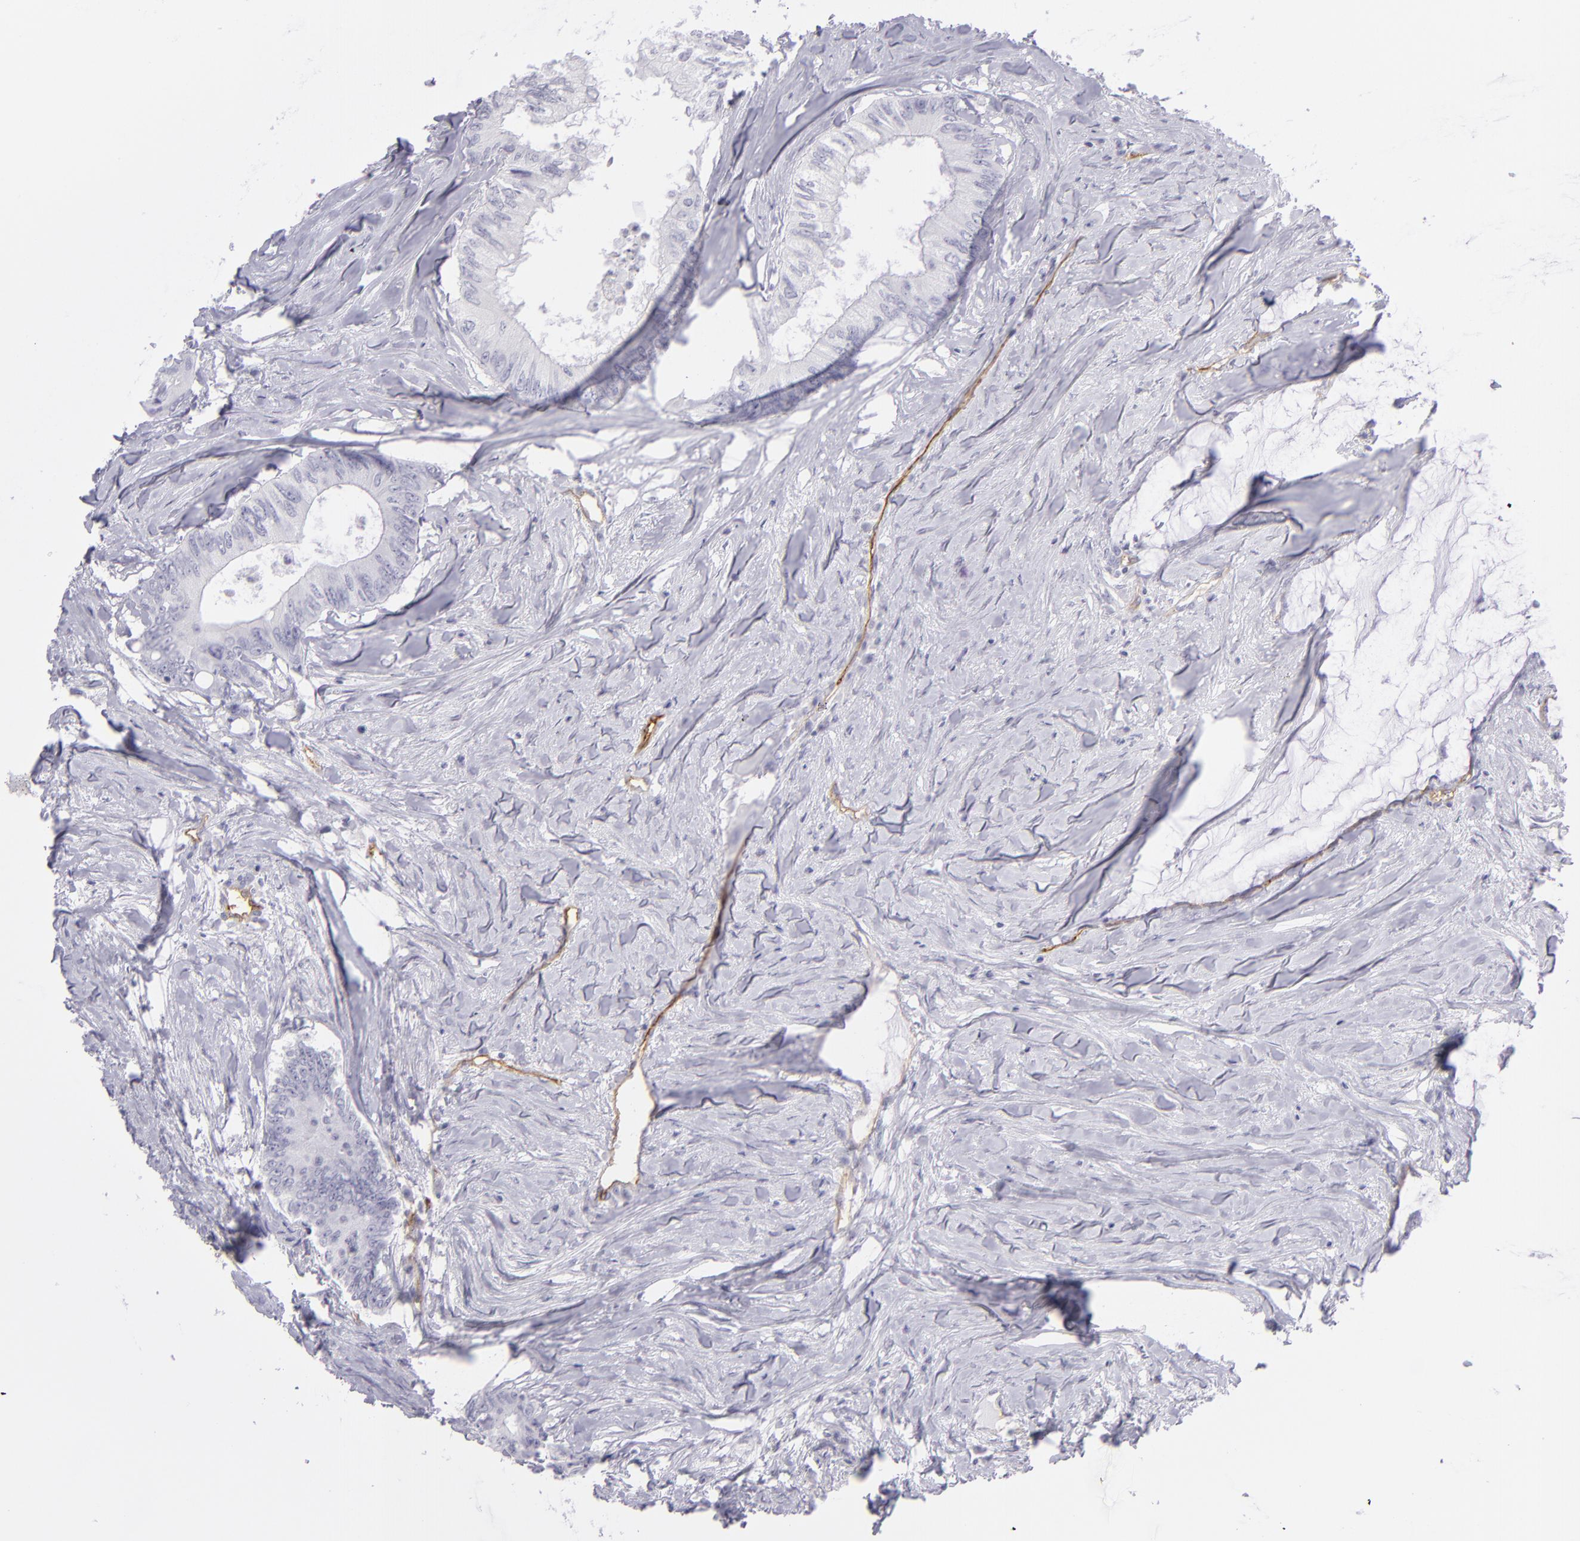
{"staining": {"intensity": "negative", "quantity": "none", "location": "none"}, "tissue": "colorectal cancer", "cell_type": "Tumor cells", "image_type": "cancer", "snomed": [{"axis": "morphology", "description": "Adenocarcinoma, NOS"}, {"axis": "topography", "description": "Colon"}], "caption": "Colorectal cancer (adenocarcinoma) was stained to show a protein in brown. There is no significant staining in tumor cells. (DAB (3,3'-diaminobenzidine) immunohistochemistry with hematoxylin counter stain).", "gene": "THBD", "patient": {"sex": "male", "age": 65}}